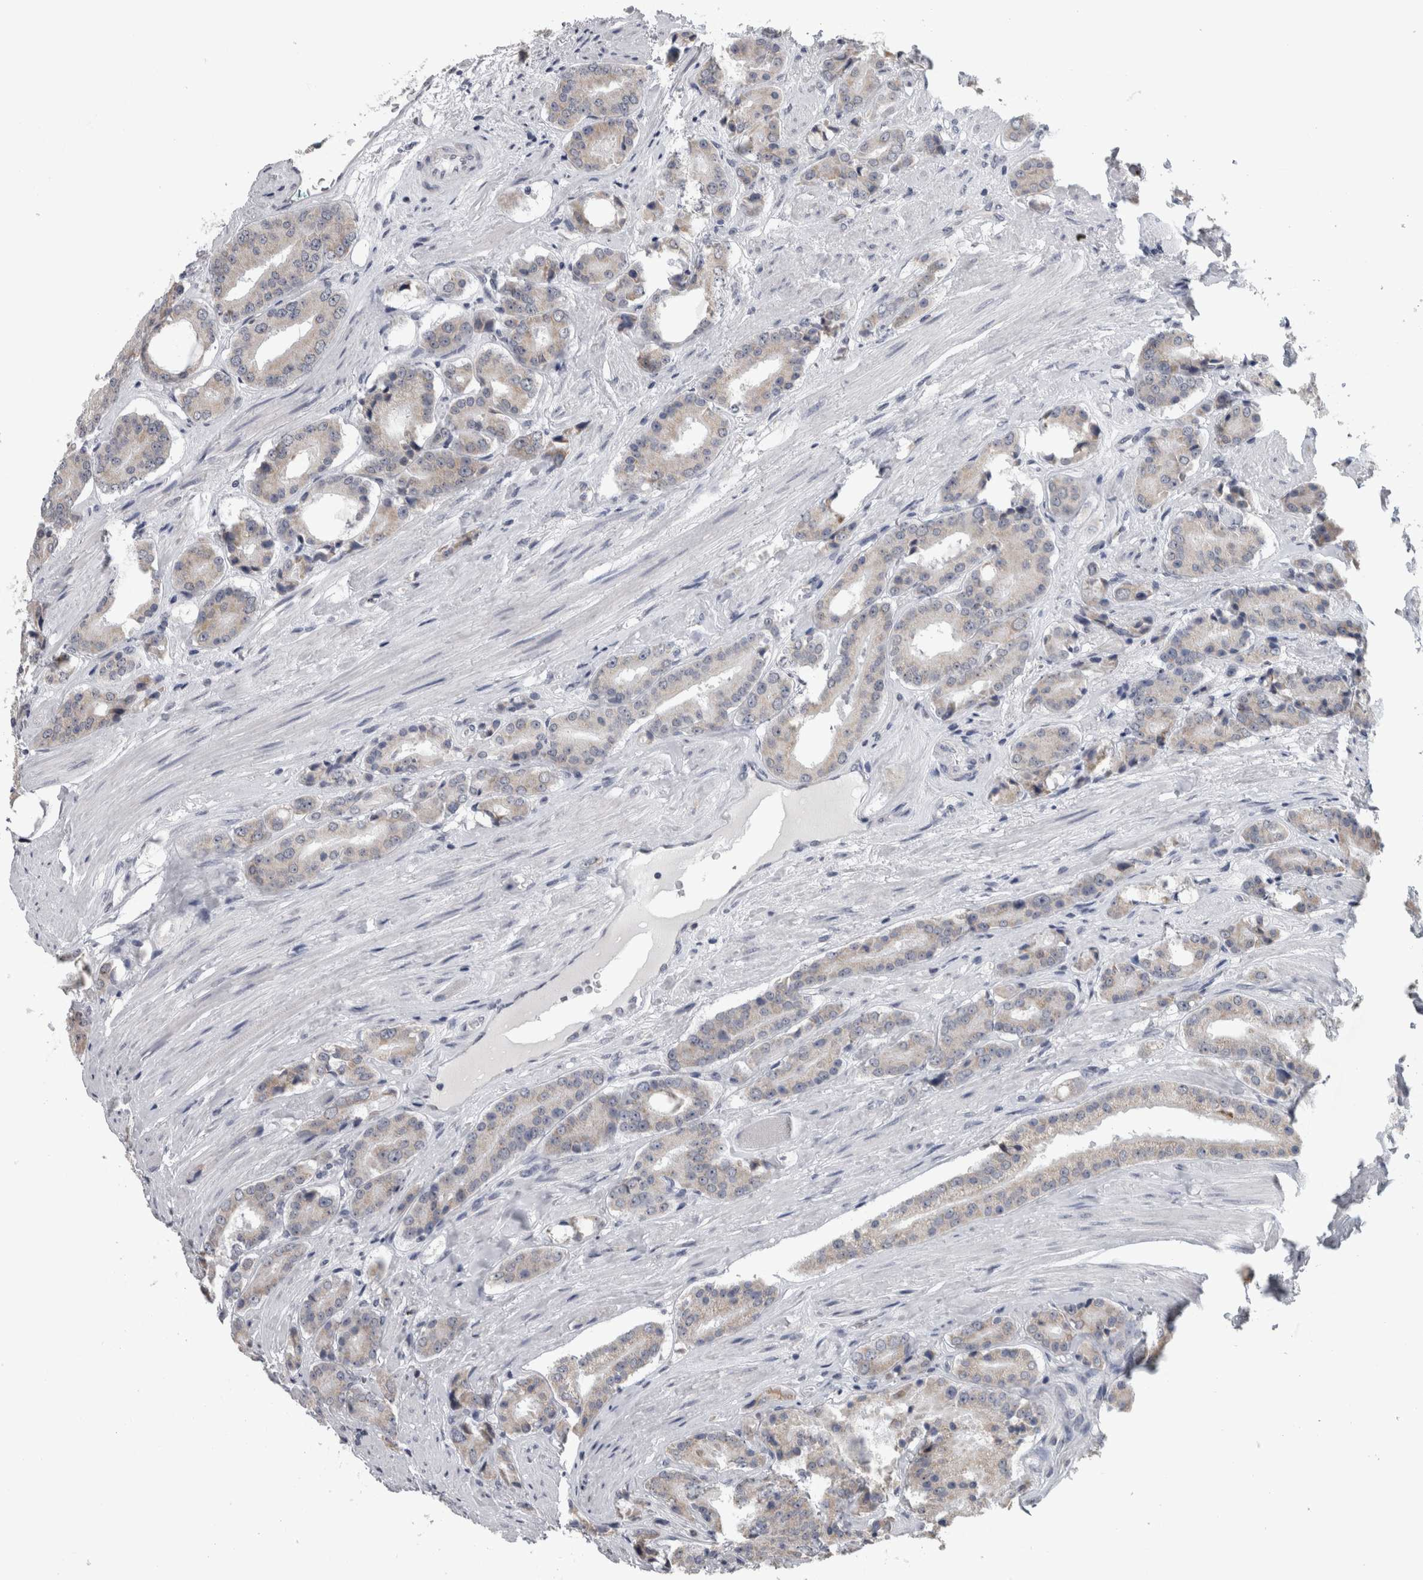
{"staining": {"intensity": "weak", "quantity": "<25%", "location": "cytoplasmic/membranous"}, "tissue": "prostate cancer", "cell_type": "Tumor cells", "image_type": "cancer", "snomed": [{"axis": "morphology", "description": "Adenocarcinoma, High grade"}, {"axis": "topography", "description": "Prostate"}], "caption": "DAB immunohistochemical staining of human prostate cancer displays no significant expression in tumor cells.", "gene": "OR2K2", "patient": {"sex": "male", "age": 71}}